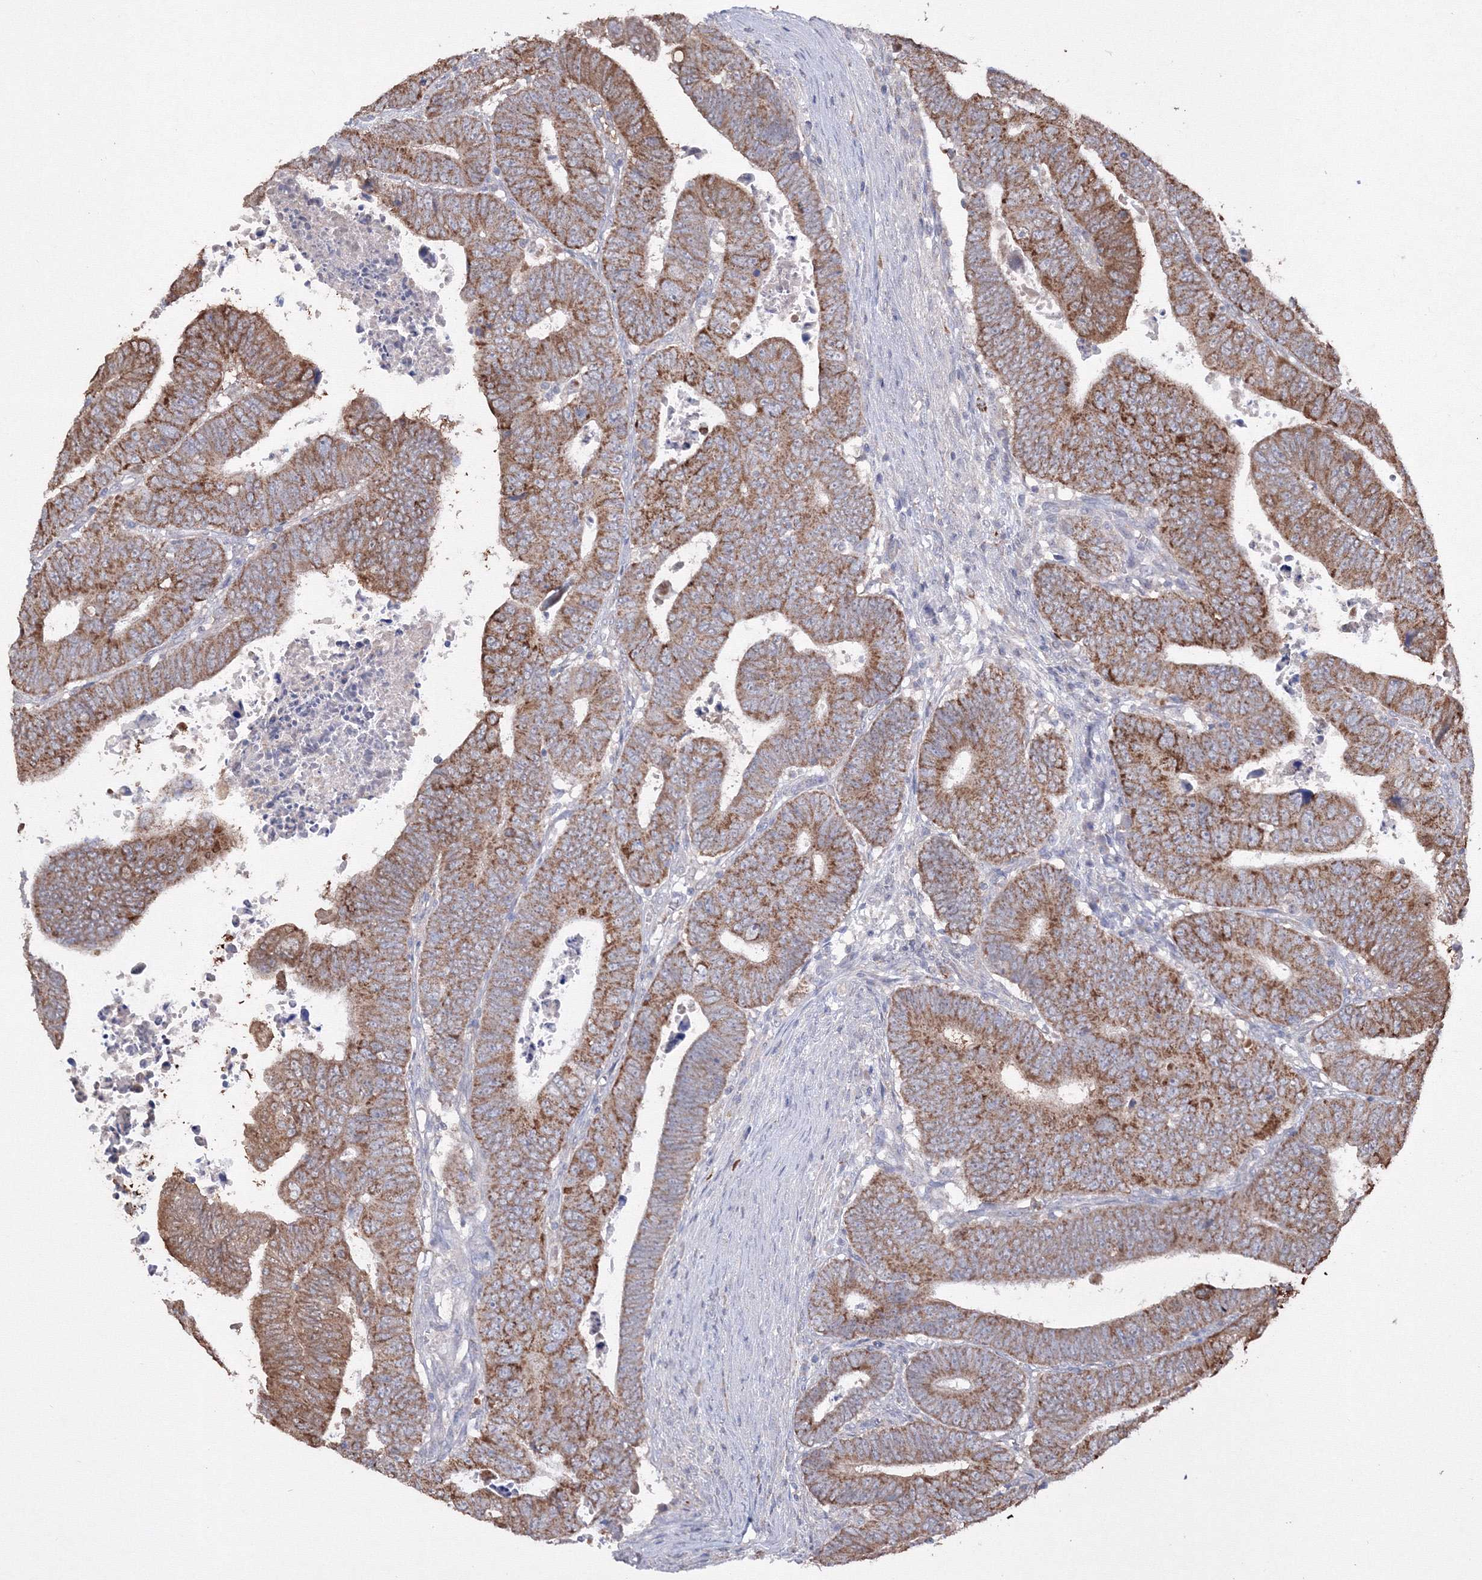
{"staining": {"intensity": "moderate", "quantity": ">75%", "location": "cytoplasmic/membranous"}, "tissue": "colorectal cancer", "cell_type": "Tumor cells", "image_type": "cancer", "snomed": [{"axis": "morphology", "description": "Normal tissue, NOS"}, {"axis": "morphology", "description": "Adenocarcinoma, NOS"}, {"axis": "topography", "description": "Rectum"}], "caption": "Protein expression analysis of human colorectal cancer reveals moderate cytoplasmic/membranous positivity in approximately >75% of tumor cells.", "gene": "GRSF1", "patient": {"sex": "female", "age": 65}}